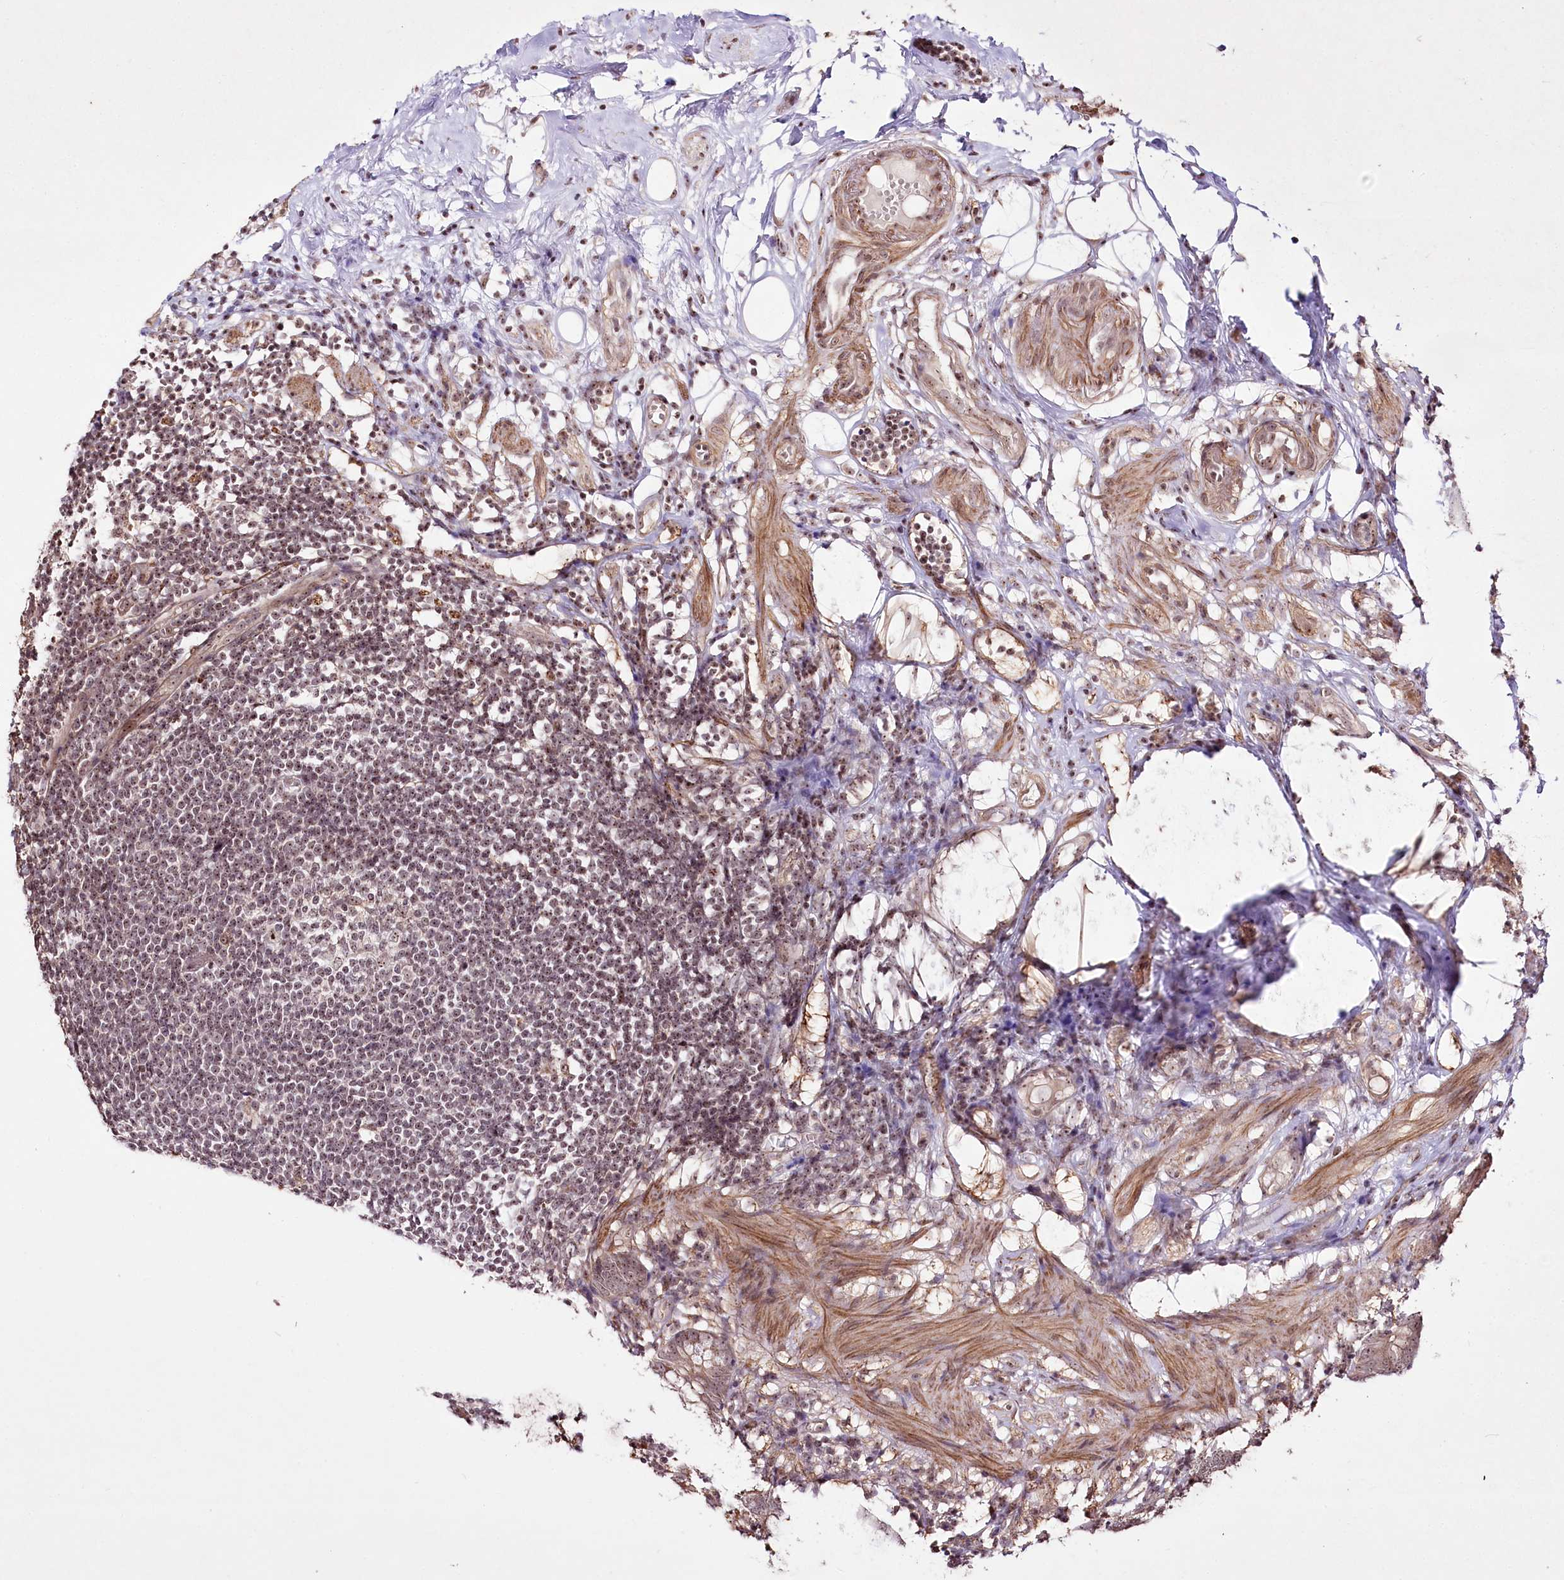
{"staining": {"intensity": "weak", "quantity": ">75%", "location": "cytoplasmic/membranous,nuclear"}, "tissue": "appendix", "cell_type": "Glandular cells", "image_type": "normal", "snomed": [{"axis": "morphology", "description": "Normal tissue, NOS"}, {"axis": "topography", "description": "Appendix"}], "caption": "Protein expression analysis of benign appendix exhibits weak cytoplasmic/membranous,nuclear positivity in about >75% of glandular cells. The staining is performed using DAB brown chromogen to label protein expression. The nuclei are counter-stained blue using hematoxylin.", "gene": "CCDC59", "patient": {"sex": "female", "age": 62}}